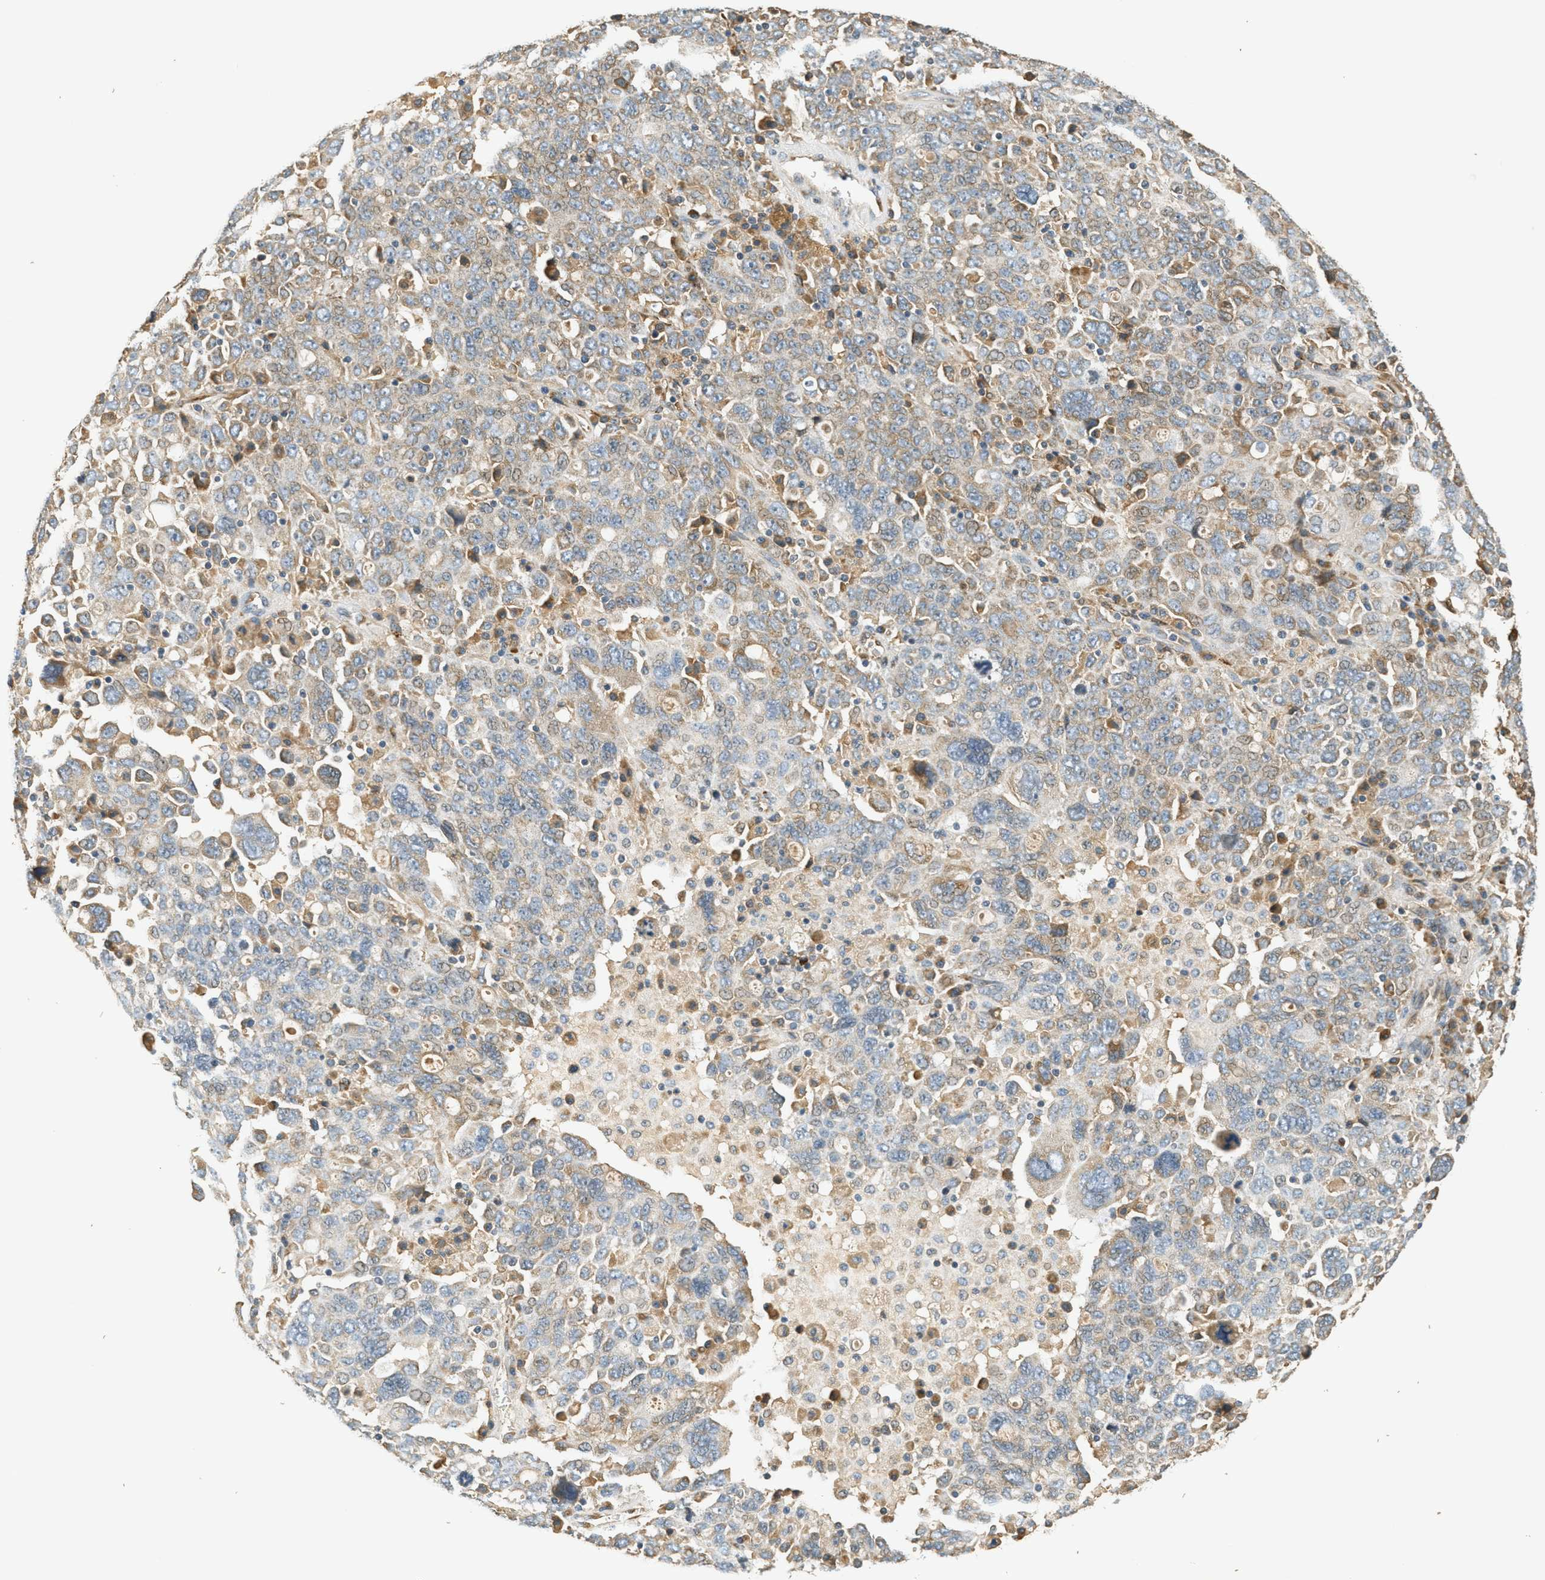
{"staining": {"intensity": "weak", "quantity": "<25%", "location": "cytoplasmic/membranous"}, "tissue": "ovarian cancer", "cell_type": "Tumor cells", "image_type": "cancer", "snomed": [{"axis": "morphology", "description": "Carcinoma, endometroid"}, {"axis": "topography", "description": "Ovary"}], "caption": "Tumor cells show no significant protein expression in ovarian endometroid carcinoma.", "gene": "PDK1", "patient": {"sex": "female", "age": 62}}